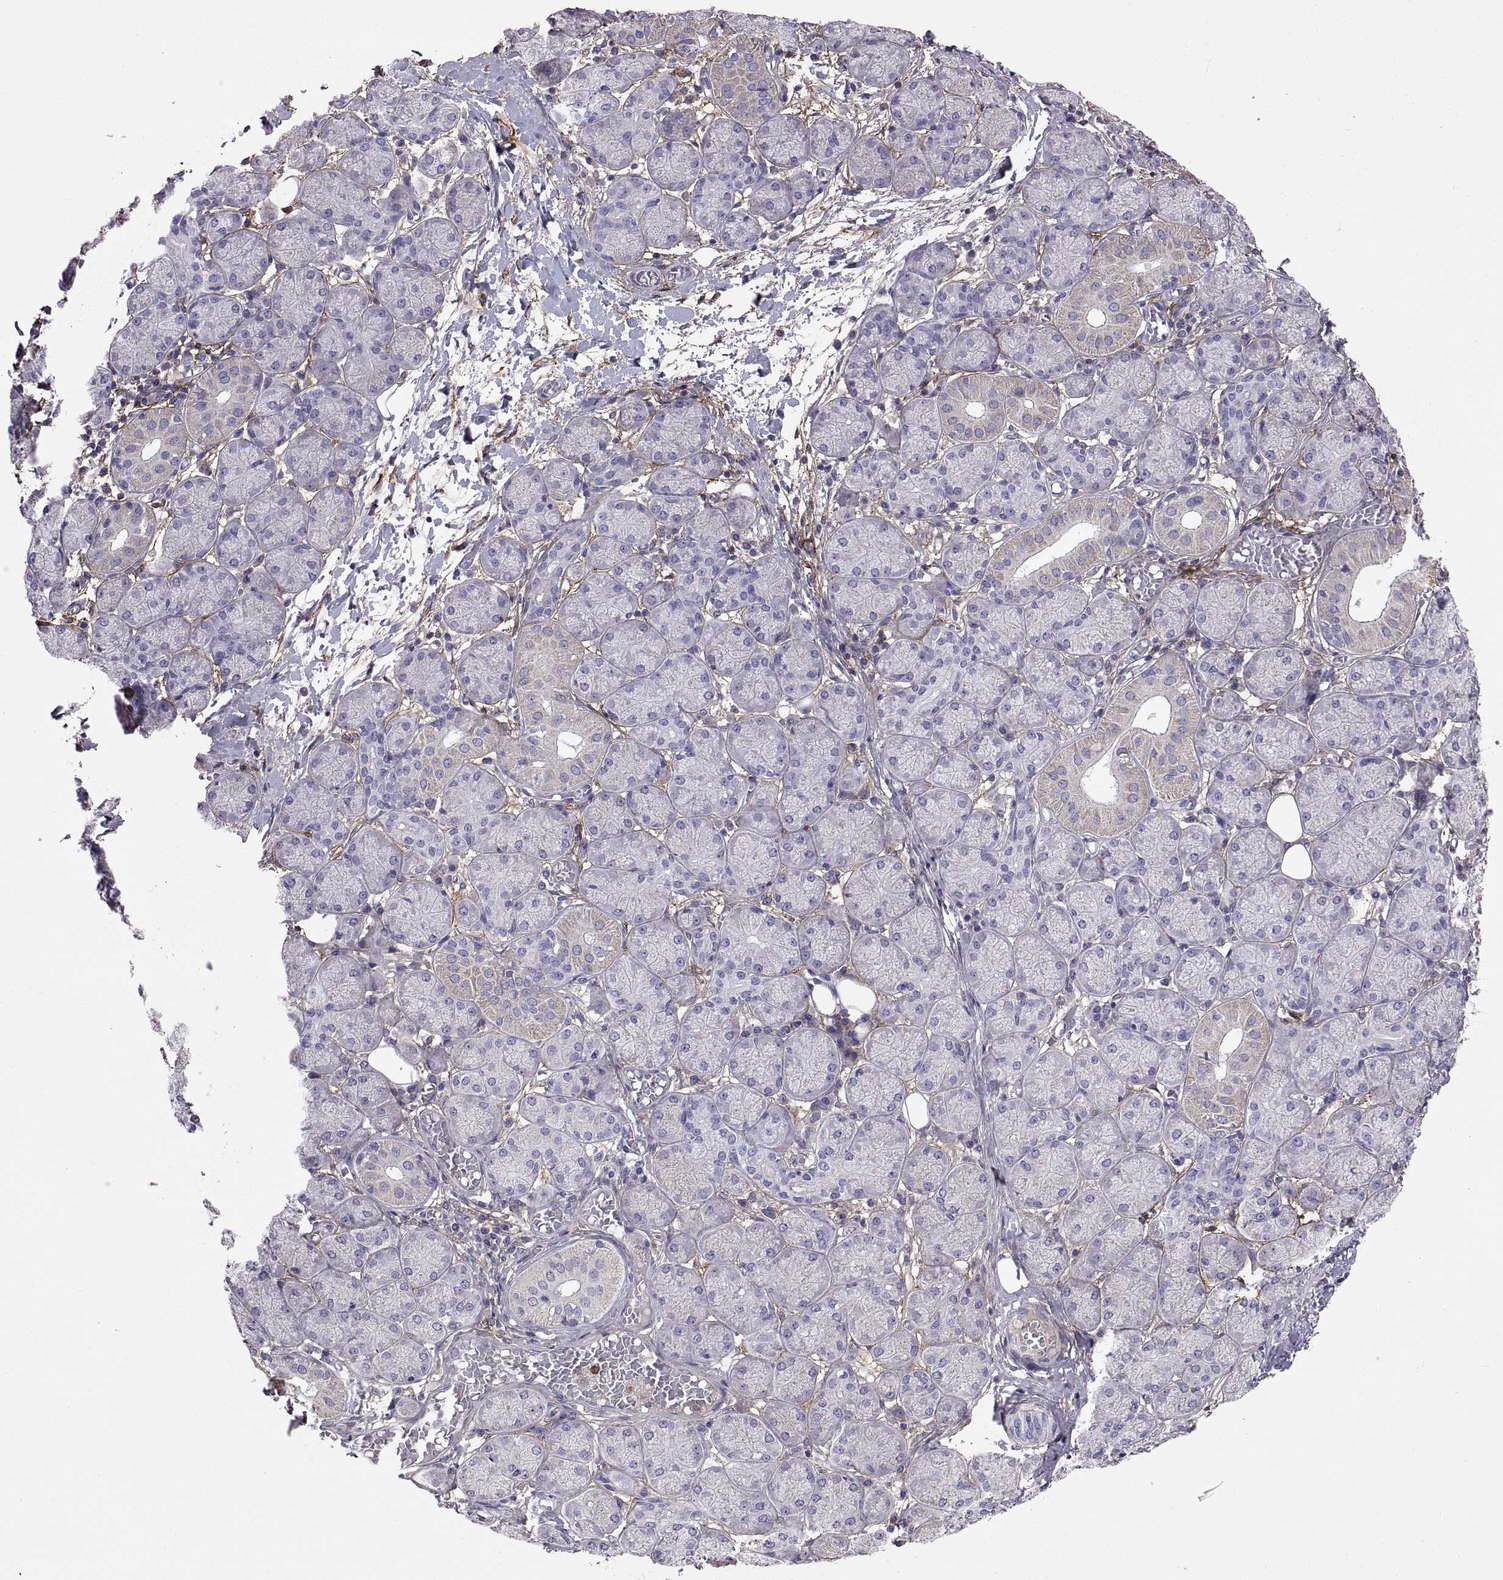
{"staining": {"intensity": "weak", "quantity": "<25%", "location": "cytoplasmic/membranous"}, "tissue": "salivary gland", "cell_type": "Glandular cells", "image_type": "normal", "snomed": [{"axis": "morphology", "description": "Normal tissue, NOS"}, {"axis": "topography", "description": "Salivary gland"}, {"axis": "topography", "description": "Peripheral nerve tissue"}], "caption": "This is a photomicrograph of immunohistochemistry staining of benign salivary gland, which shows no positivity in glandular cells.", "gene": "EMILIN2", "patient": {"sex": "female", "age": 24}}